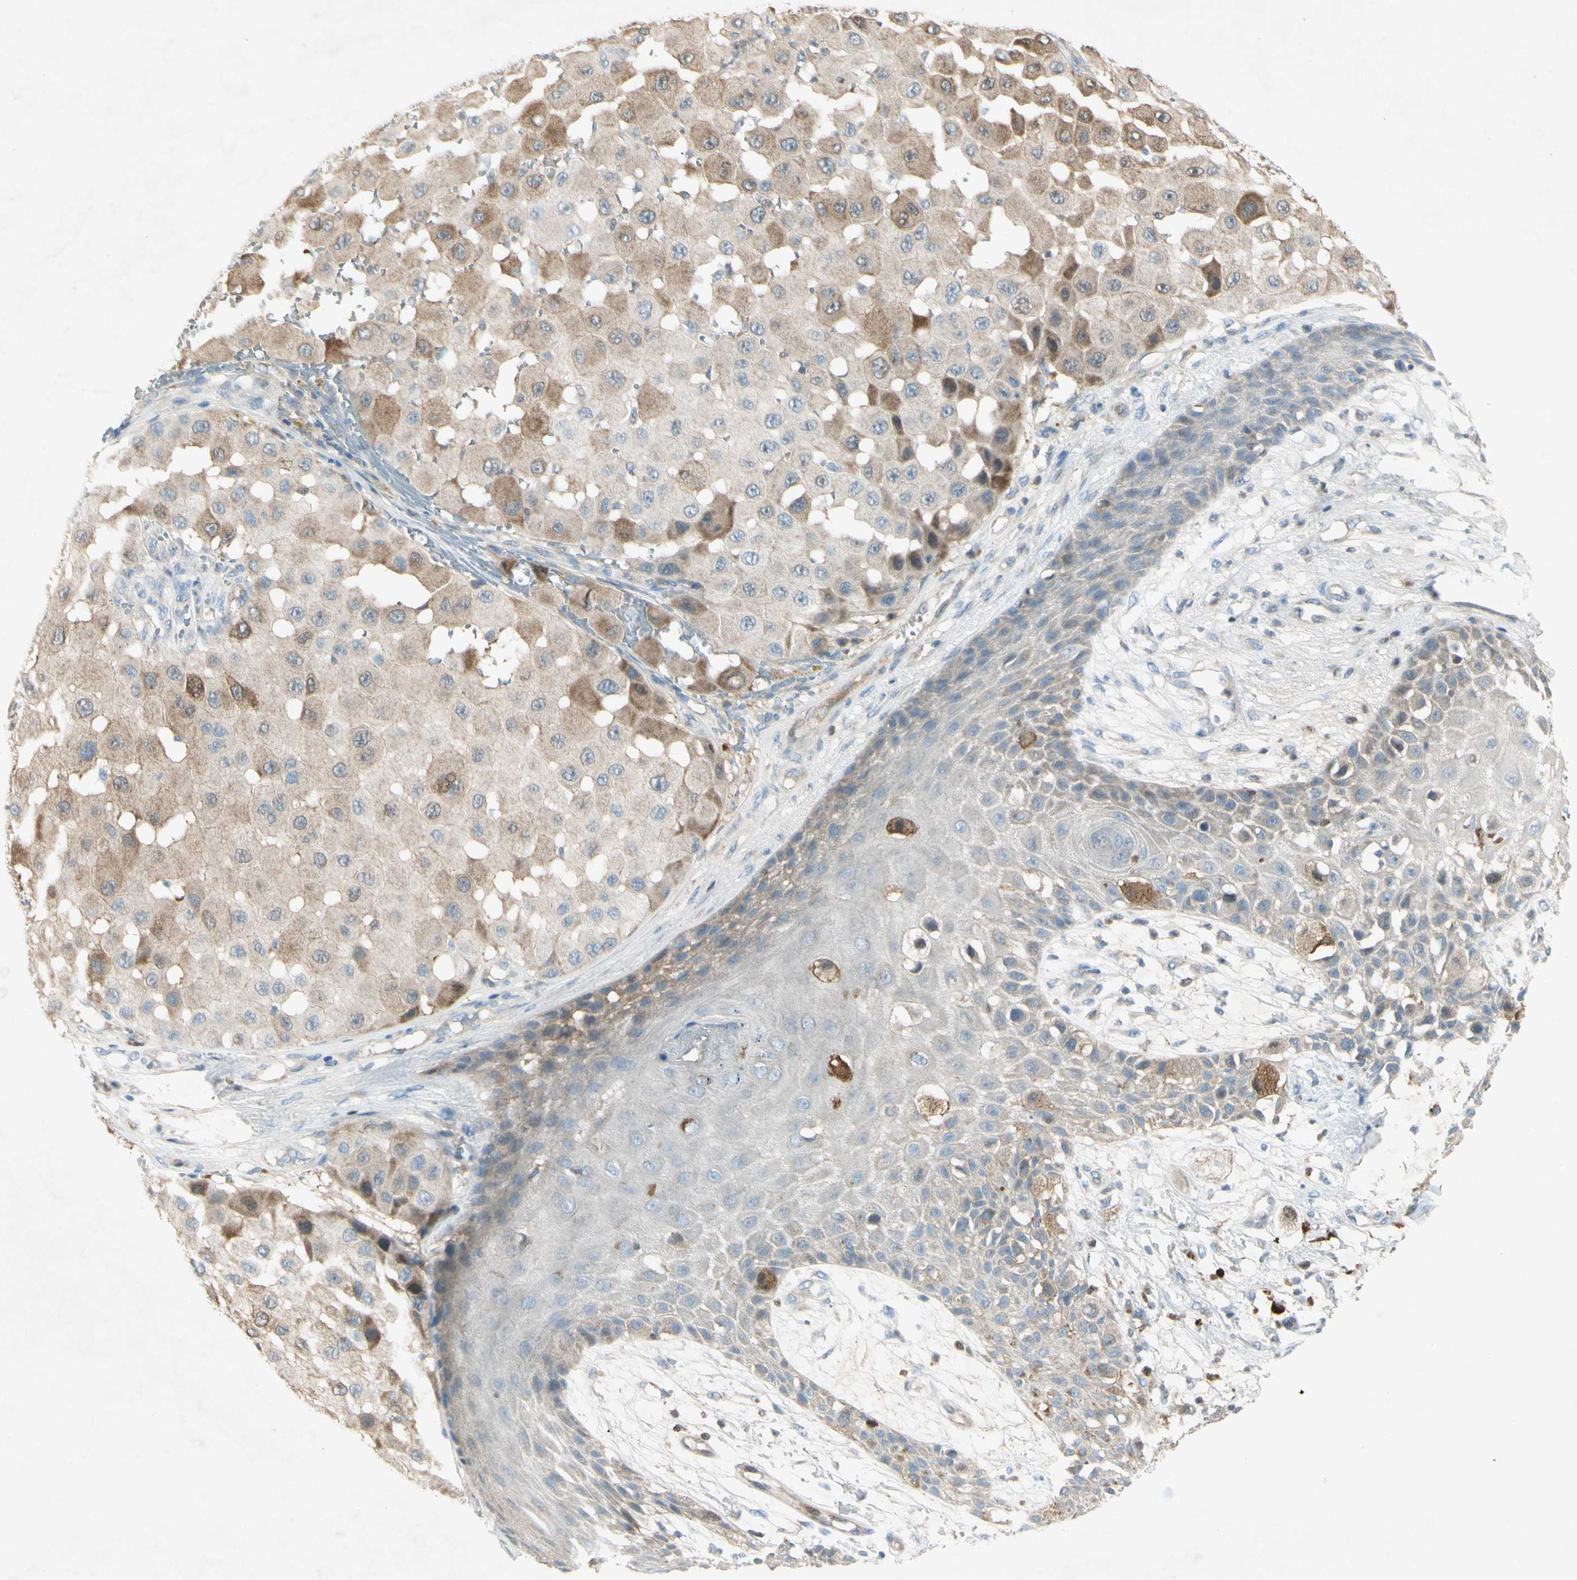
{"staining": {"intensity": "moderate", "quantity": "25%-75%", "location": "cytoplasmic/membranous"}, "tissue": "melanoma", "cell_type": "Tumor cells", "image_type": "cancer", "snomed": [{"axis": "morphology", "description": "Malignant melanoma, NOS"}, {"axis": "topography", "description": "Skin"}], "caption": "DAB (3,3'-diaminobenzidine) immunohistochemical staining of human melanoma displays moderate cytoplasmic/membranous protein positivity in about 25%-75% of tumor cells. Using DAB (3,3'-diaminobenzidine) (brown) and hematoxylin (blue) stains, captured at high magnification using brightfield microscopy.", "gene": "C1orf159", "patient": {"sex": "female", "age": 81}}